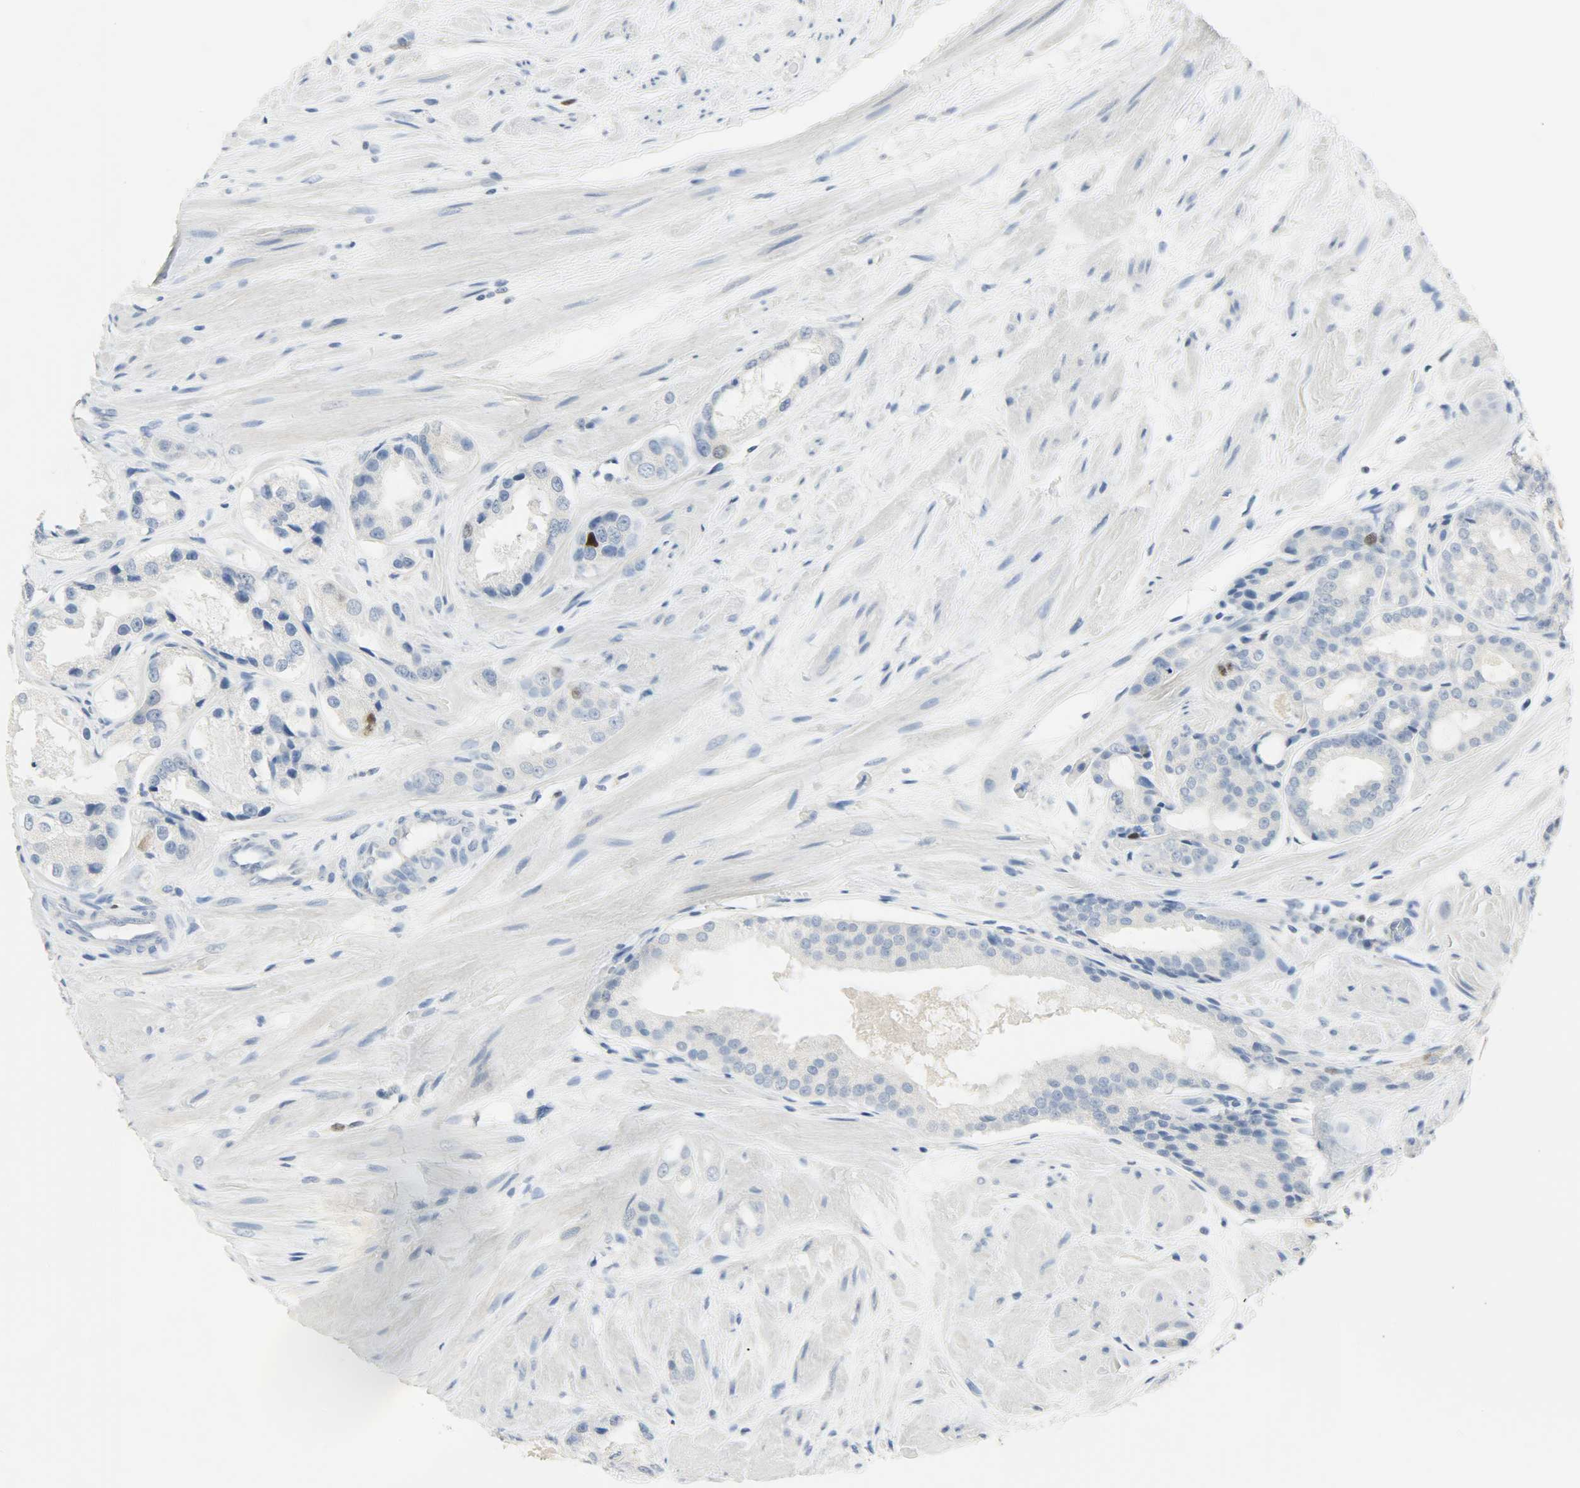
{"staining": {"intensity": "moderate", "quantity": "<25%", "location": "nuclear"}, "tissue": "prostate cancer", "cell_type": "Tumor cells", "image_type": "cancer", "snomed": [{"axis": "morphology", "description": "Adenocarcinoma, Medium grade"}, {"axis": "topography", "description": "Prostate"}], "caption": "Immunohistochemical staining of human prostate cancer shows moderate nuclear protein staining in about <25% of tumor cells.", "gene": "HELLS", "patient": {"sex": "male", "age": 60}}